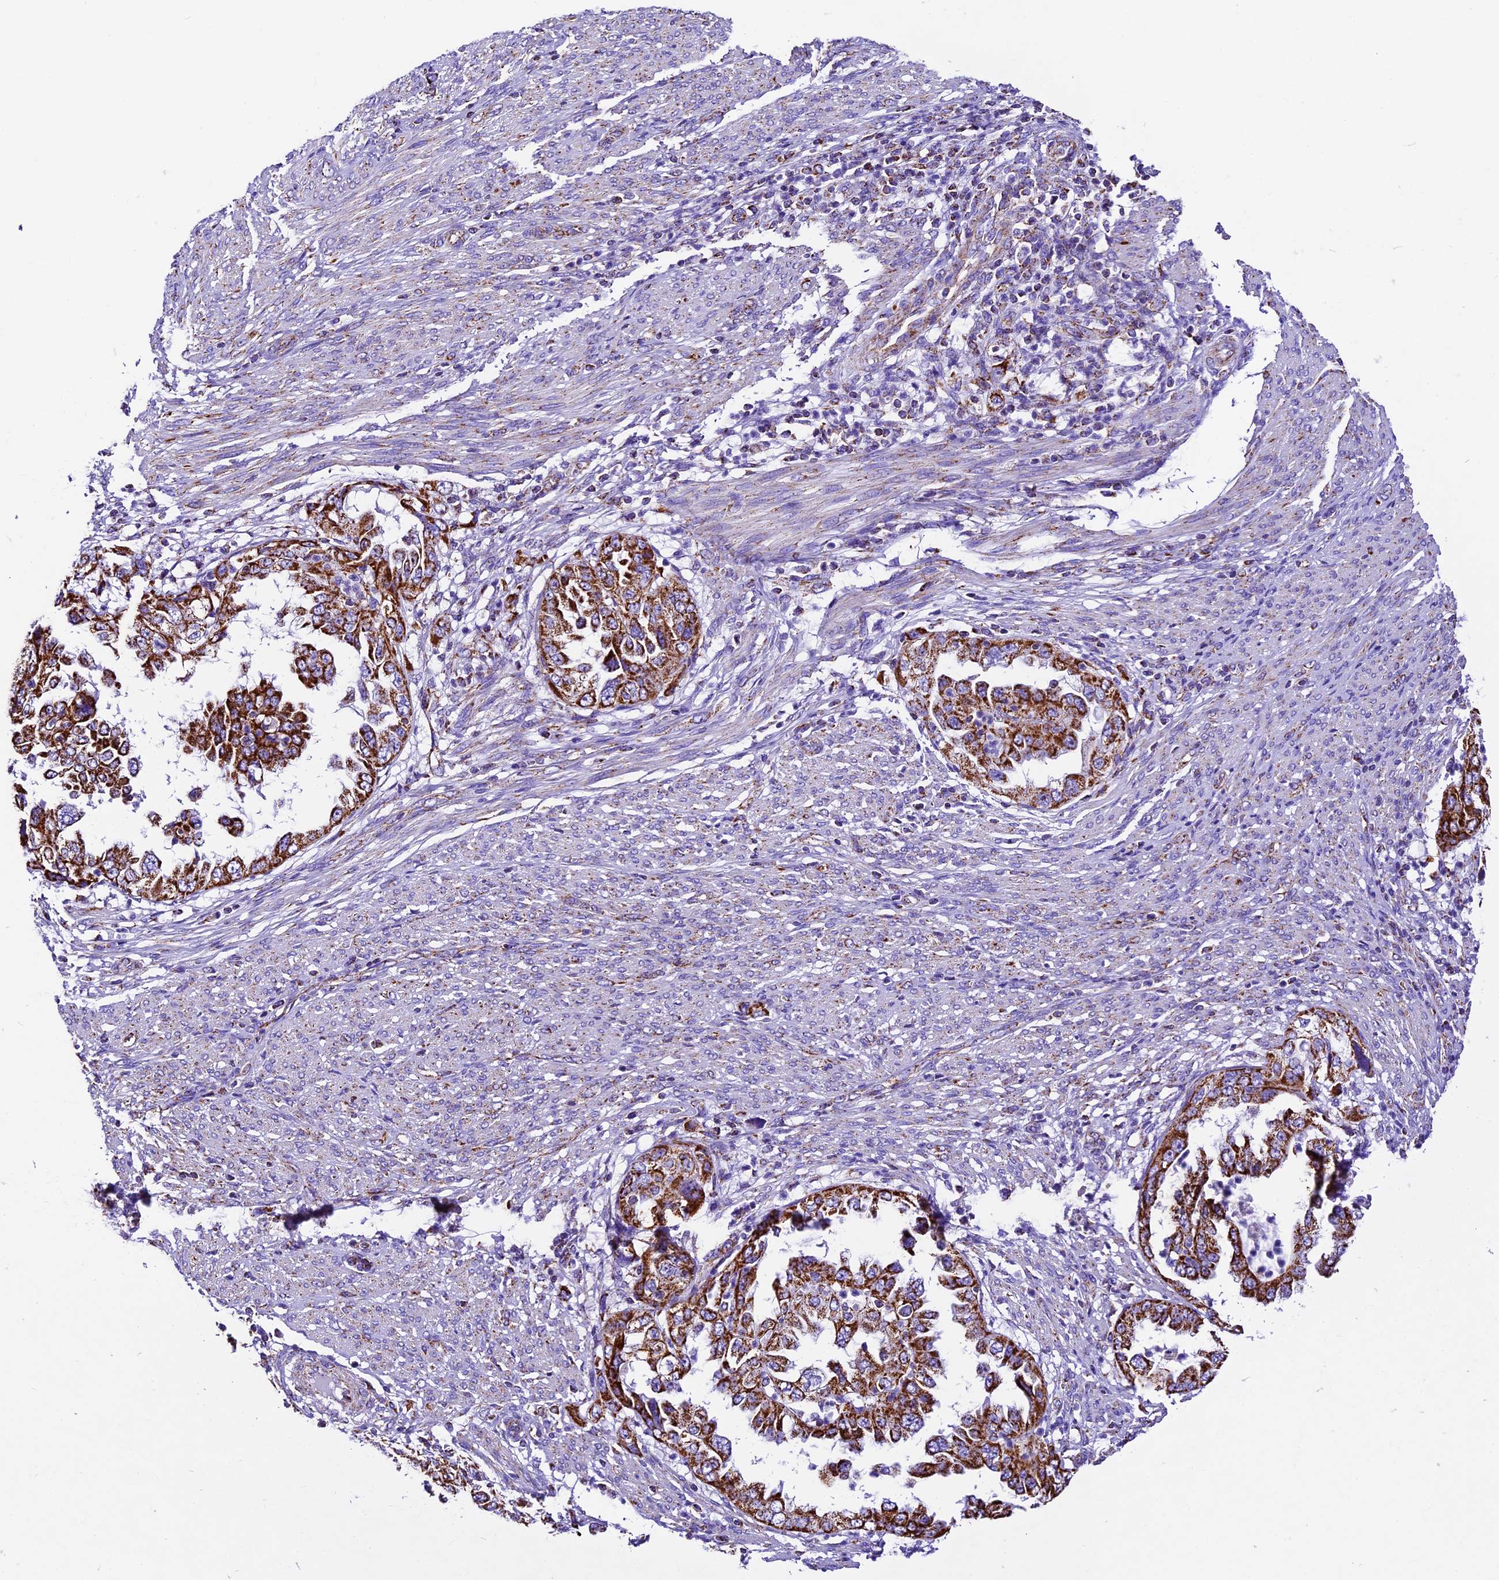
{"staining": {"intensity": "strong", "quantity": ">75%", "location": "cytoplasmic/membranous"}, "tissue": "endometrial cancer", "cell_type": "Tumor cells", "image_type": "cancer", "snomed": [{"axis": "morphology", "description": "Adenocarcinoma, NOS"}, {"axis": "topography", "description": "Endometrium"}], "caption": "A brown stain shows strong cytoplasmic/membranous expression of a protein in endometrial cancer (adenocarcinoma) tumor cells.", "gene": "DCAF5", "patient": {"sex": "female", "age": 85}}